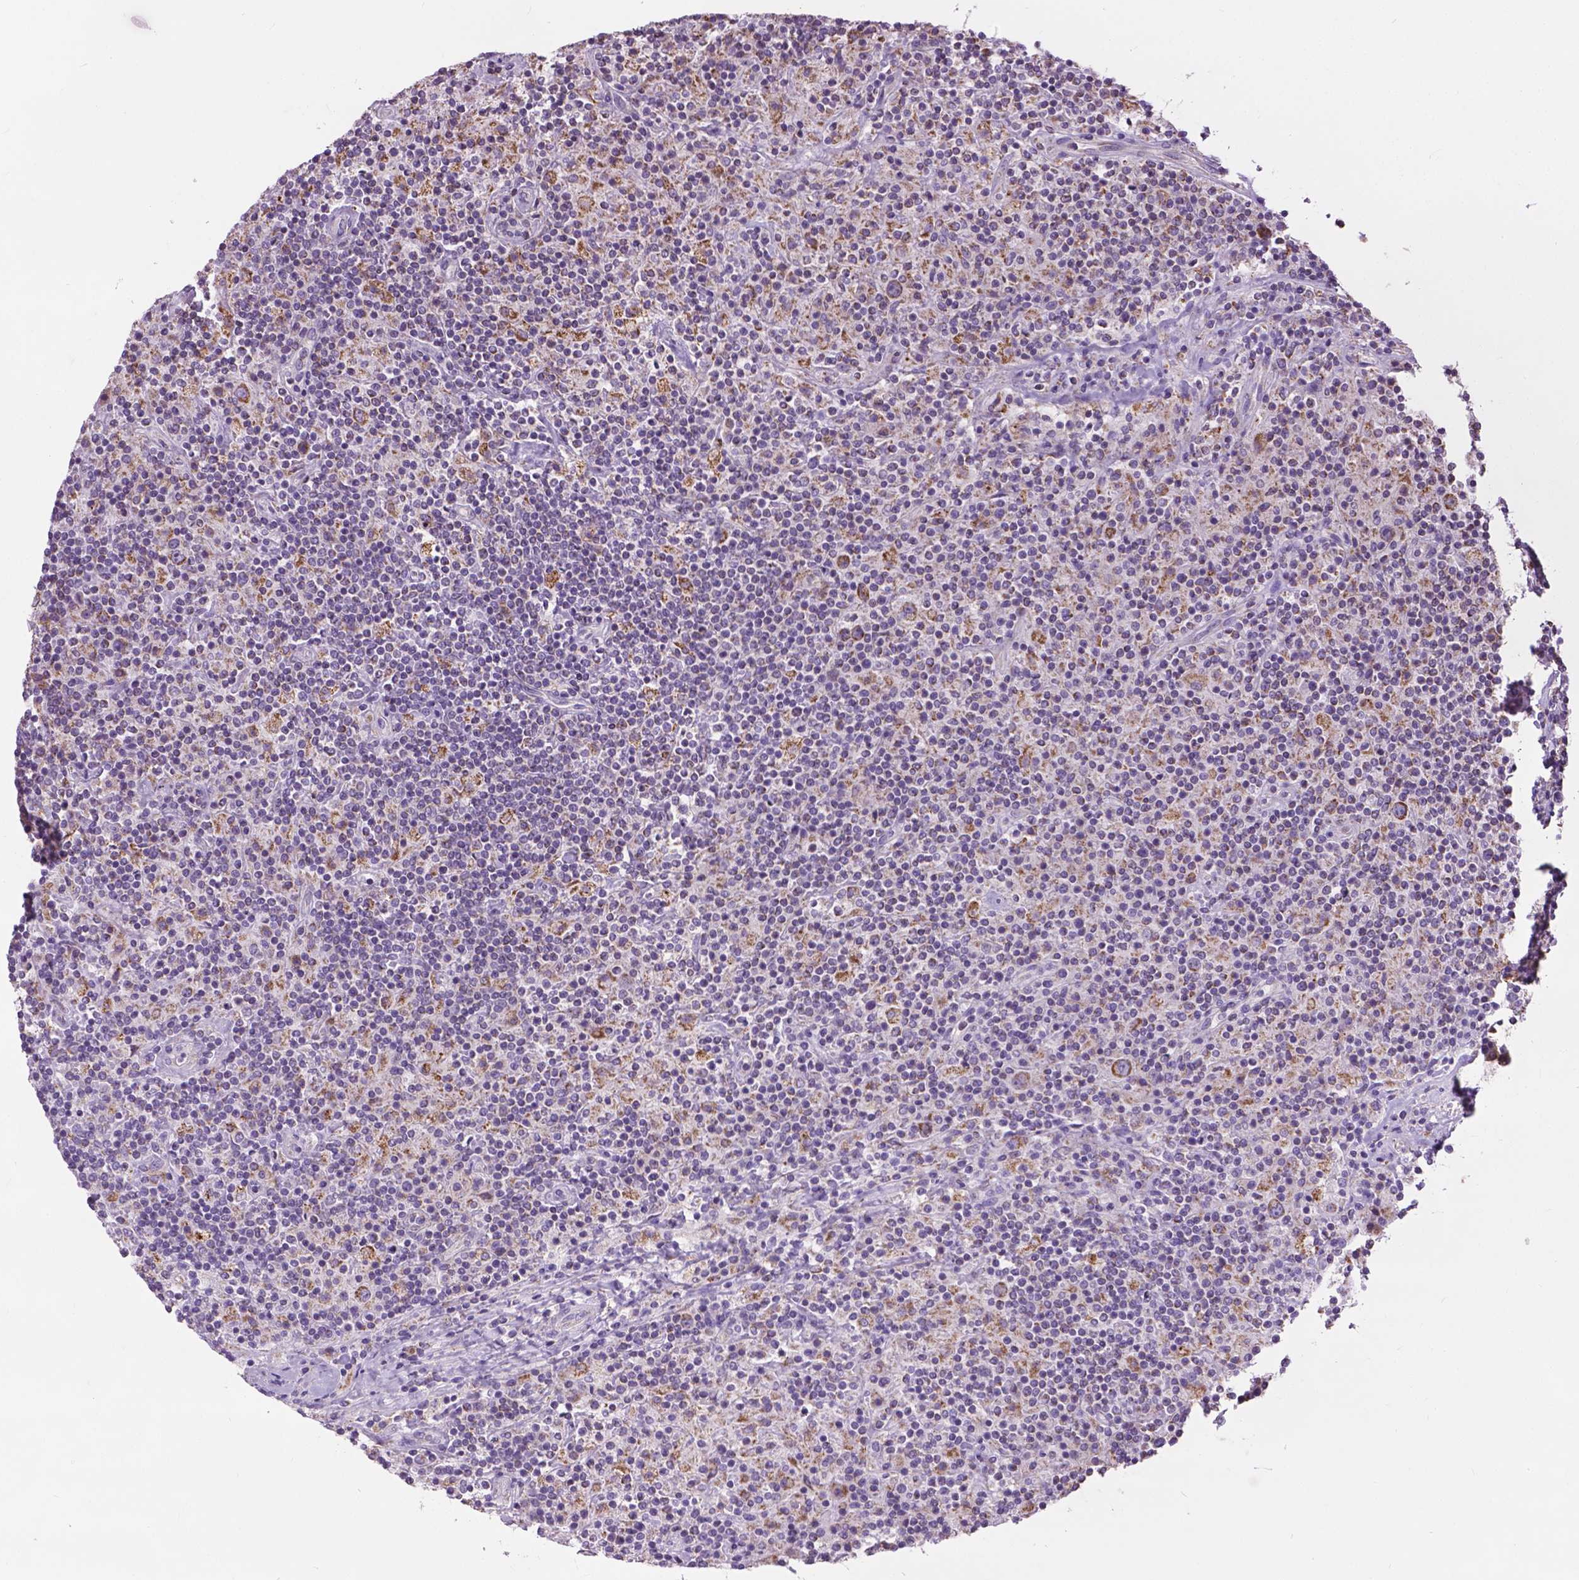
{"staining": {"intensity": "moderate", "quantity": ">75%", "location": "cytoplasmic/membranous"}, "tissue": "lymphoma", "cell_type": "Tumor cells", "image_type": "cancer", "snomed": [{"axis": "morphology", "description": "Hodgkin's disease, NOS"}, {"axis": "topography", "description": "Lymph node"}], "caption": "A photomicrograph showing moderate cytoplasmic/membranous staining in about >75% of tumor cells in Hodgkin's disease, as visualized by brown immunohistochemical staining.", "gene": "VDAC1", "patient": {"sex": "male", "age": 70}}